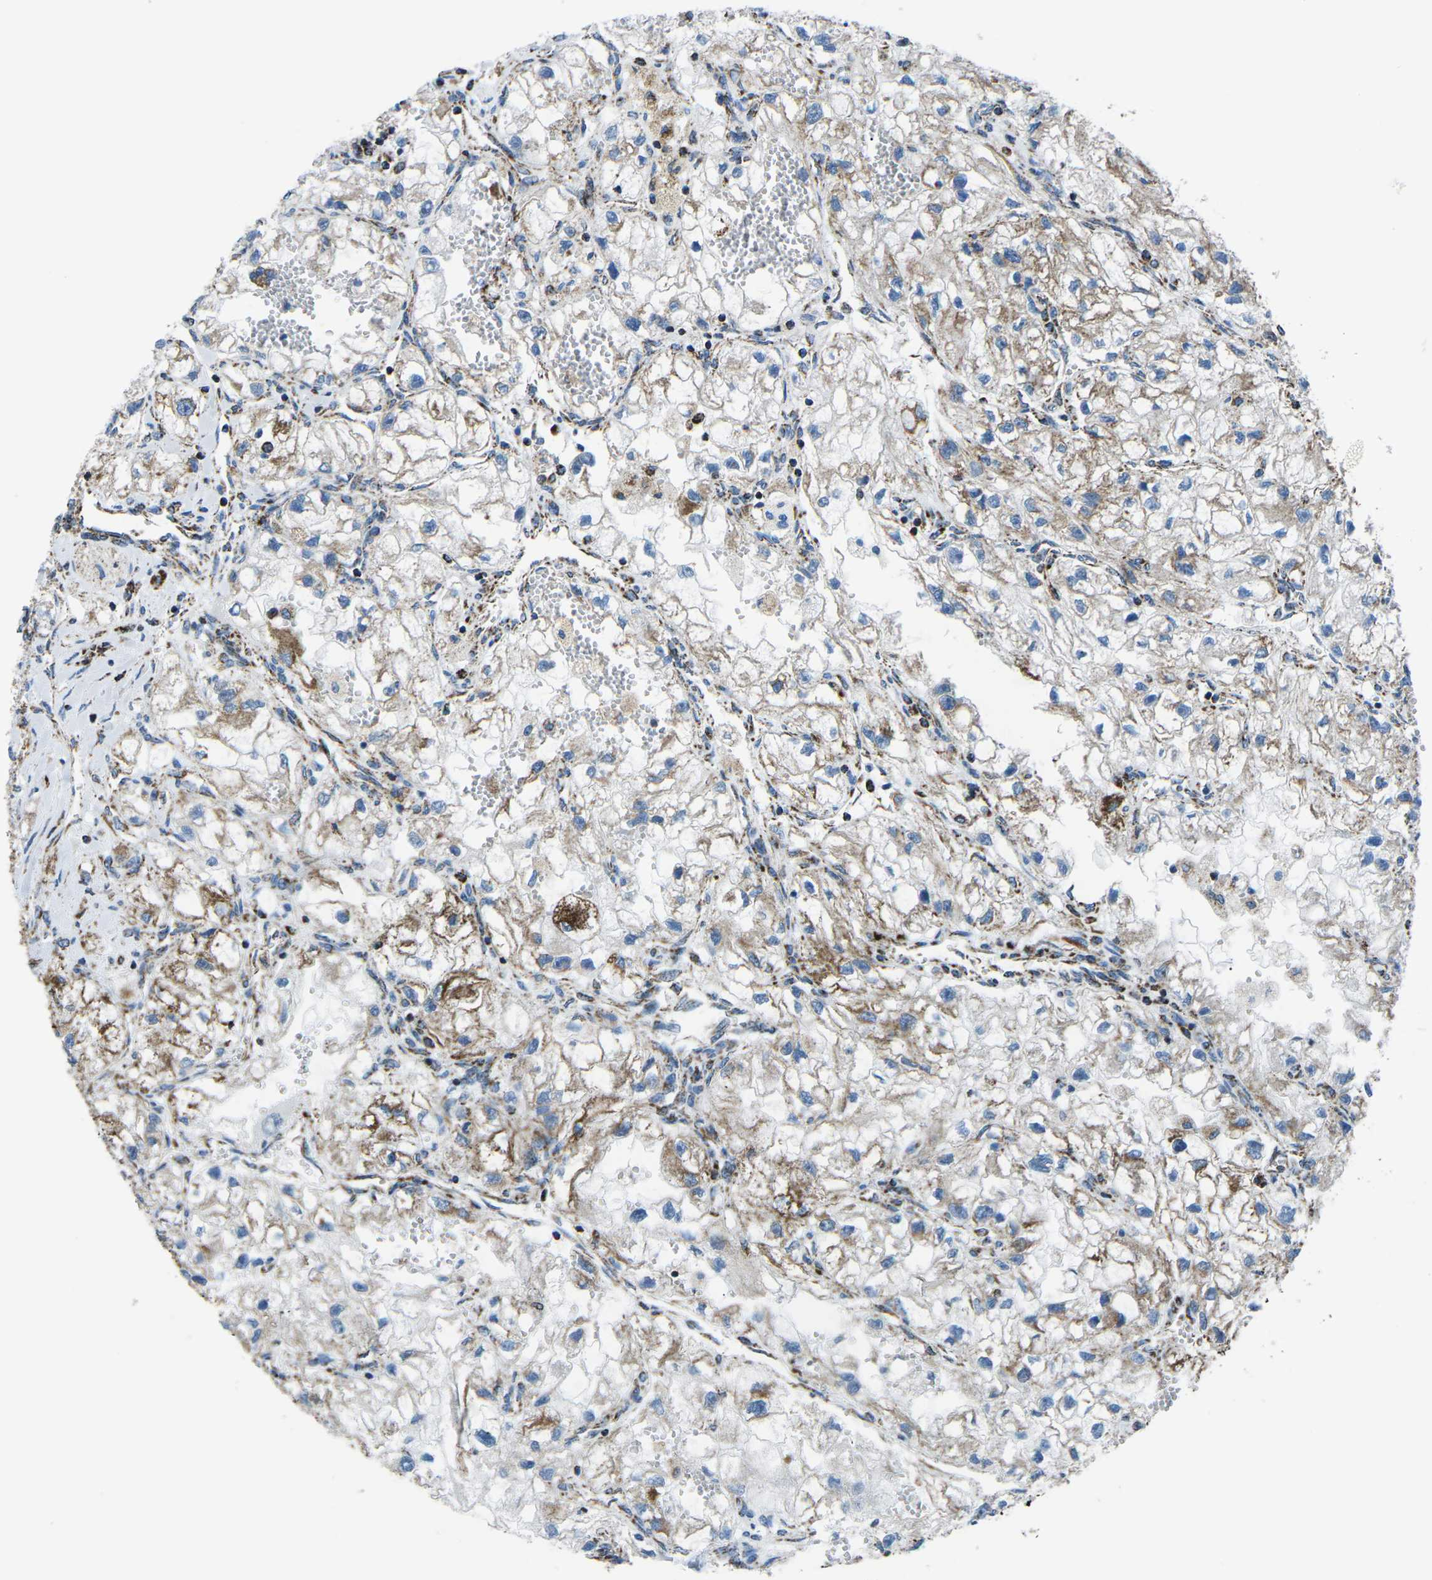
{"staining": {"intensity": "moderate", "quantity": "25%-75%", "location": "cytoplasmic/membranous"}, "tissue": "renal cancer", "cell_type": "Tumor cells", "image_type": "cancer", "snomed": [{"axis": "morphology", "description": "Adenocarcinoma, NOS"}, {"axis": "topography", "description": "Kidney"}], "caption": "IHC histopathology image of renal cancer (adenocarcinoma) stained for a protein (brown), which displays medium levels of moderate cytoplasmic/membranous expression in approximately 25%-75% of tumor cells.", "gene": "MT-CO2", "patient": {"sex": "female", "age": 70}}